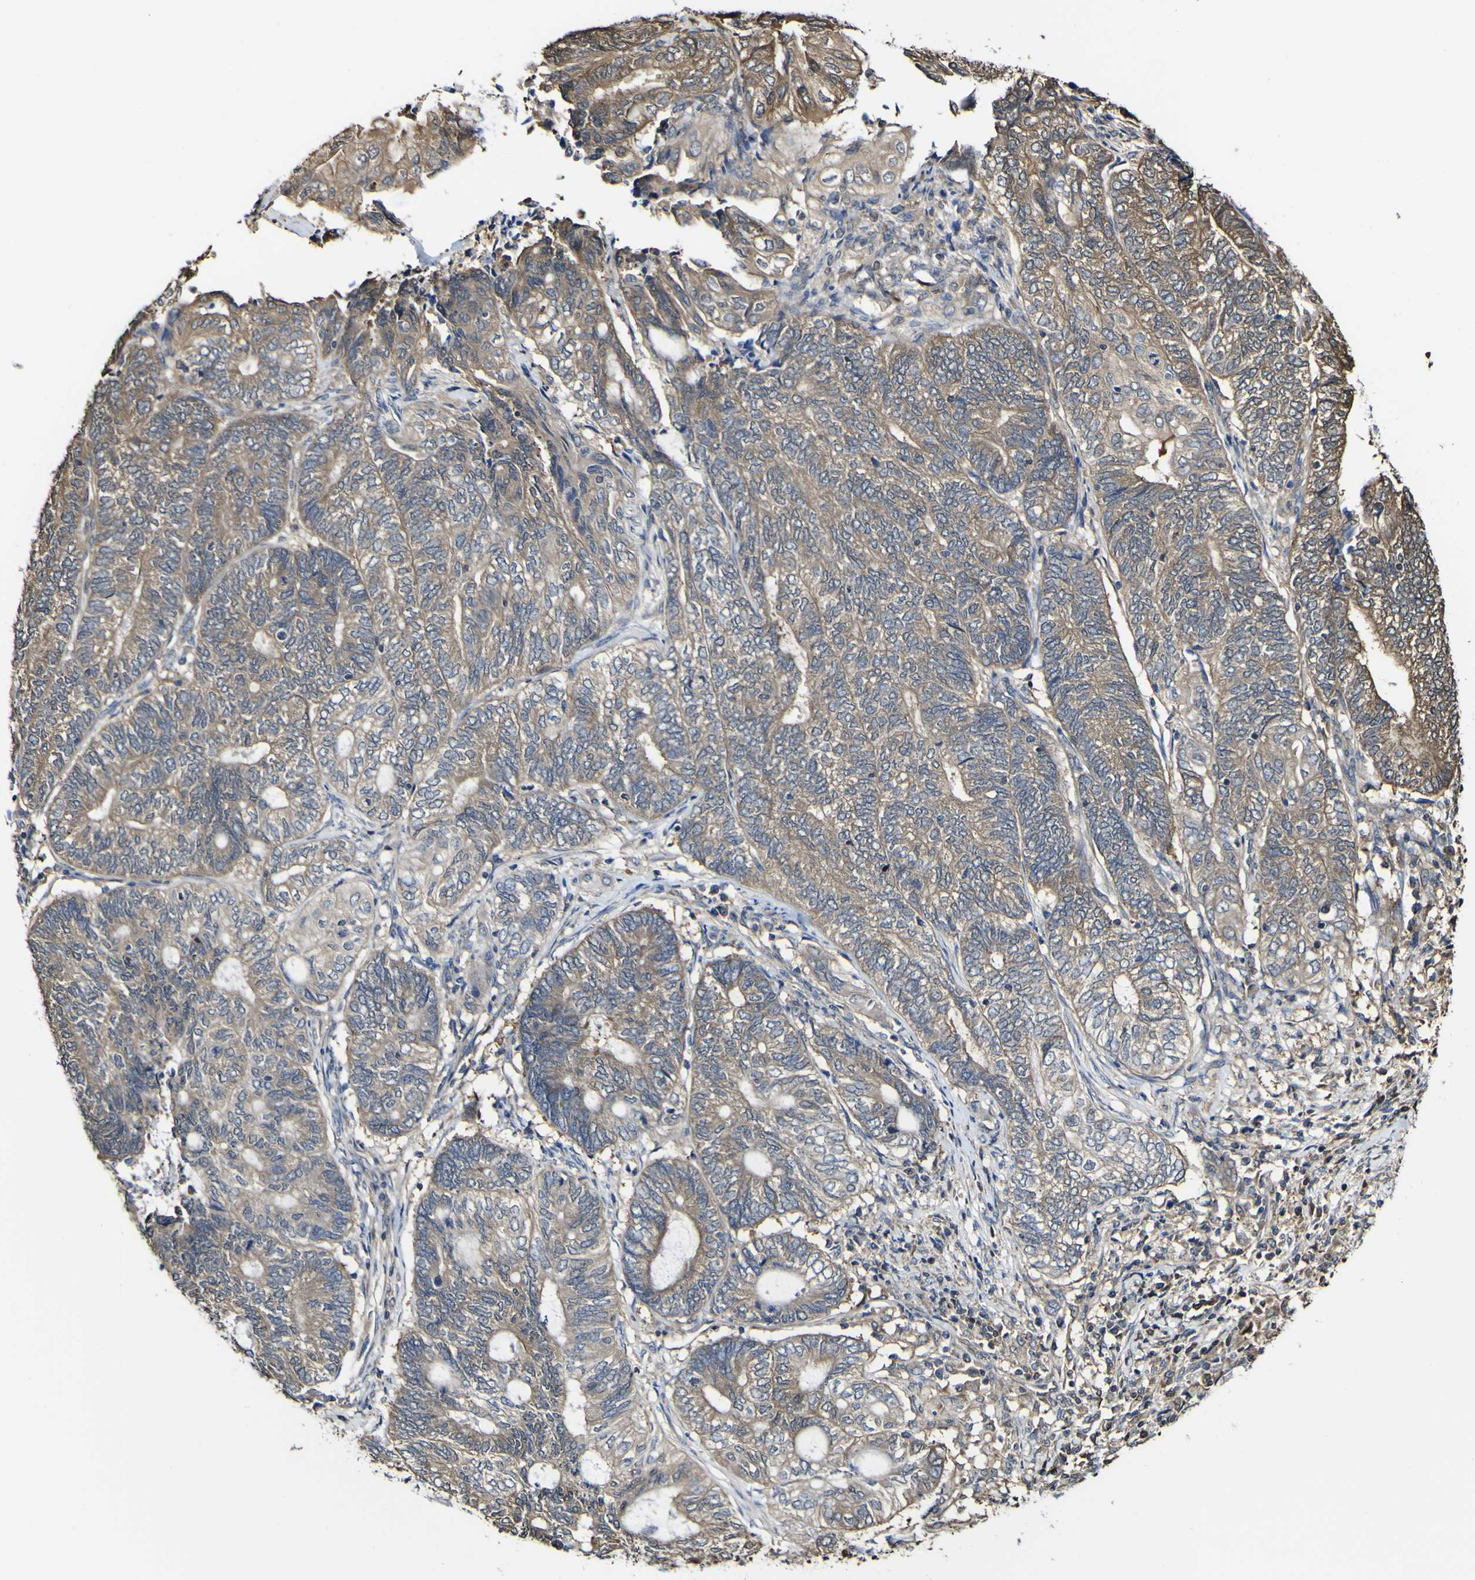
{"staining": {"intensity": "moderate", "quantity": ">75%", "location": "cytoplasmic/membranous"}, "tissue": "endometrial cancer", "cell_type": "Tumor cells", "image_type": "cancer", "snomed": [{"axis": "morphology", "description": "Adenocarcinoma, NOS"}, {"axis": "topography", "description": "Uterus"}, {"axis": "topography", "description": "Endometrium"}], "caption": "Immunohistochemistry photomicrograph of neoplastic tissue: endometrial cancer stained using immunohistochemistry shows medium levels of moderate protein expression localized specifically in the cytoplasmic/membranous of tumor cells, appearing as a cytoplasmic/membranous brown color.", "gene": "PTPRR", "patient": {"sex": "female", "age": 70}}